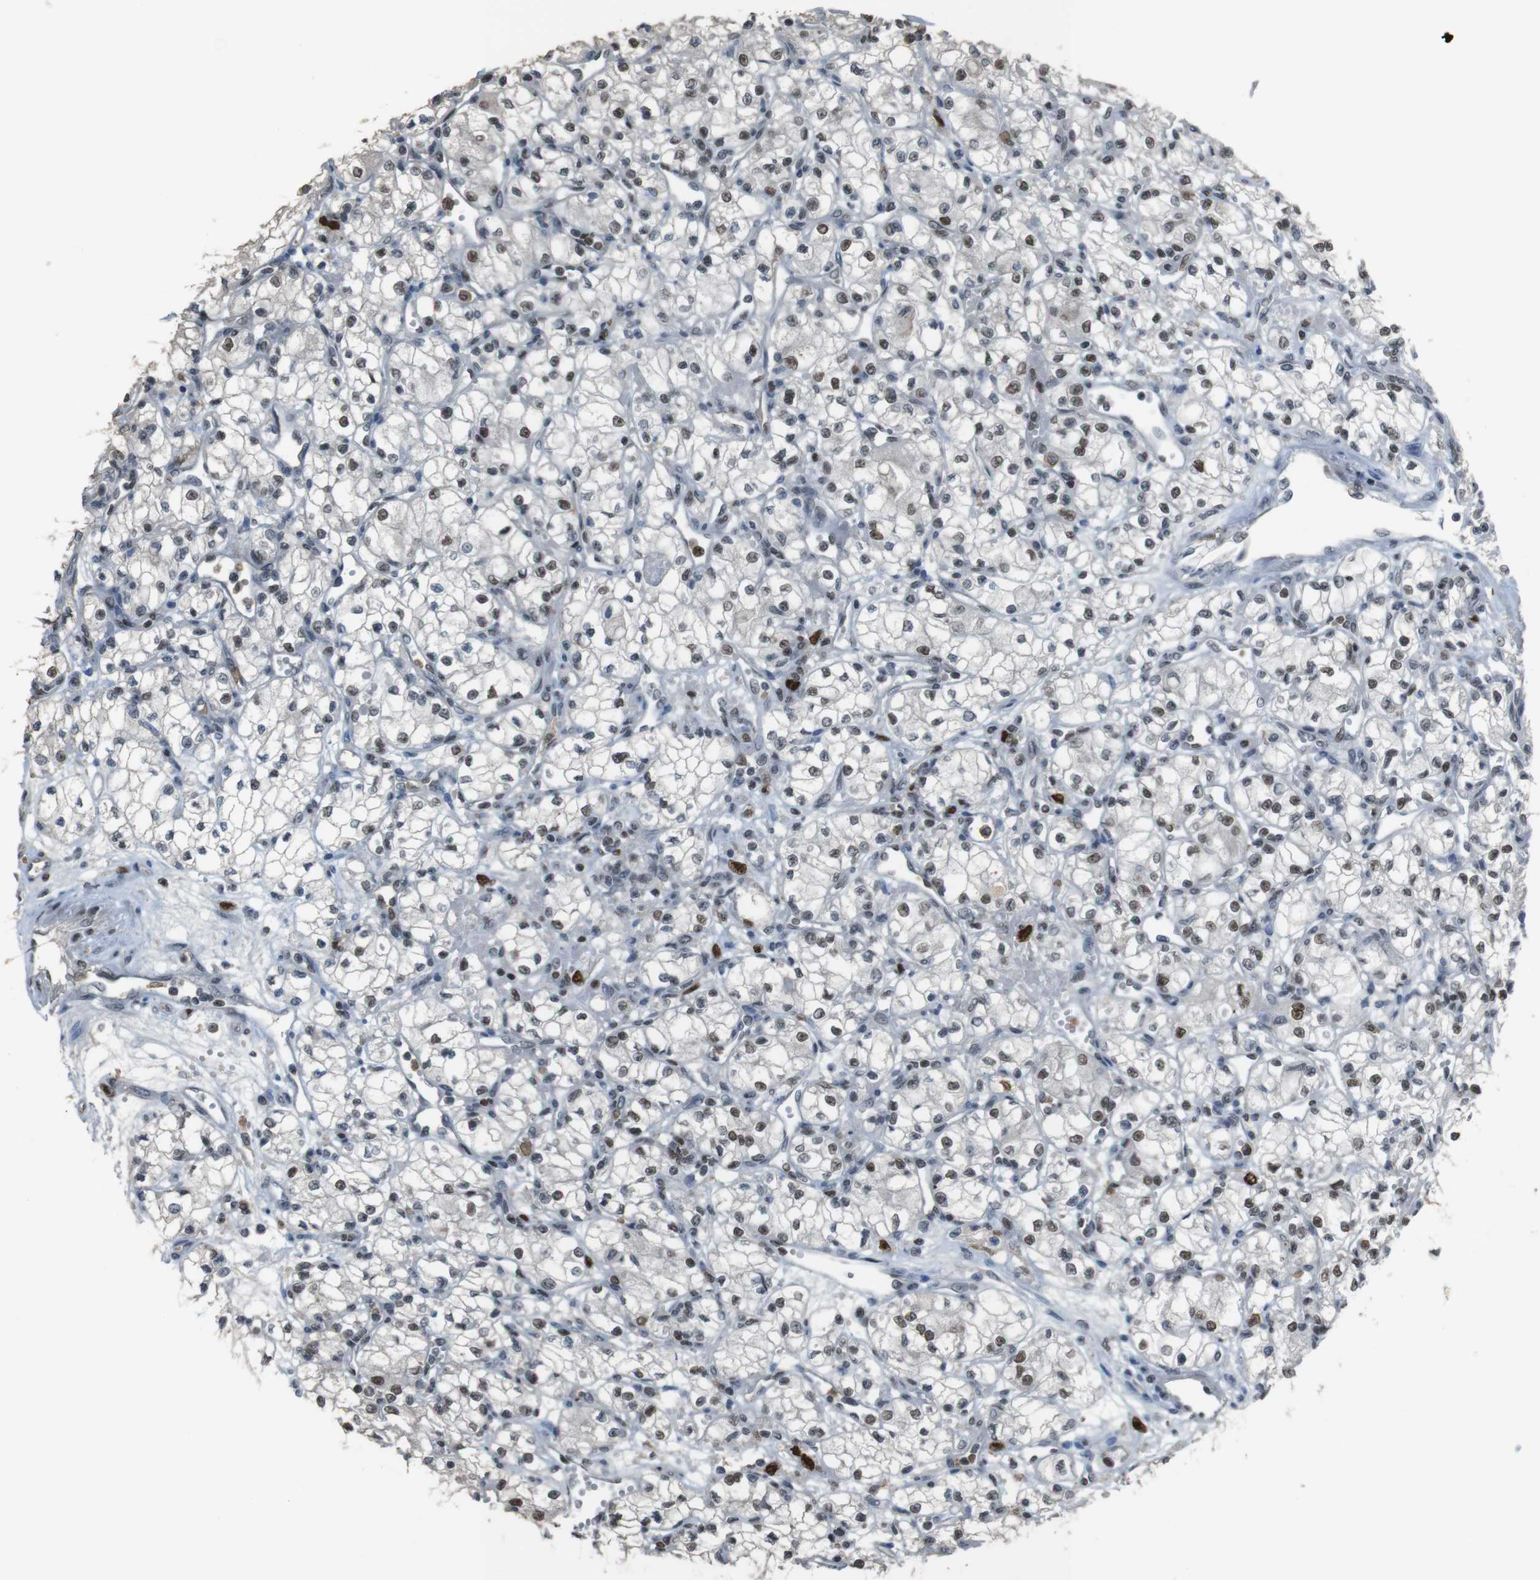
{"staining": {"intensity": "moderate", "quantity": ">75%", "location": "nuclear"}, "tissue": "renal cancer", "cell_type": "Tumor cells", "image_type": "cancer", "snomed": [{"axis": "morphology", "description": "Normal tissue, NOS"}, {"axis": "morphology", "description": "Adenocarcinoma, NOS"}, {"axis": "topography", "description": "Kidney"}], "caption": "Renal adenocarcinoma stained with a brown dye reveals moderate nuclear positive staining in approximately >75% of tumor cells.", "gene": "SUB1", "patient": {"sex": "male", "age": 59}}